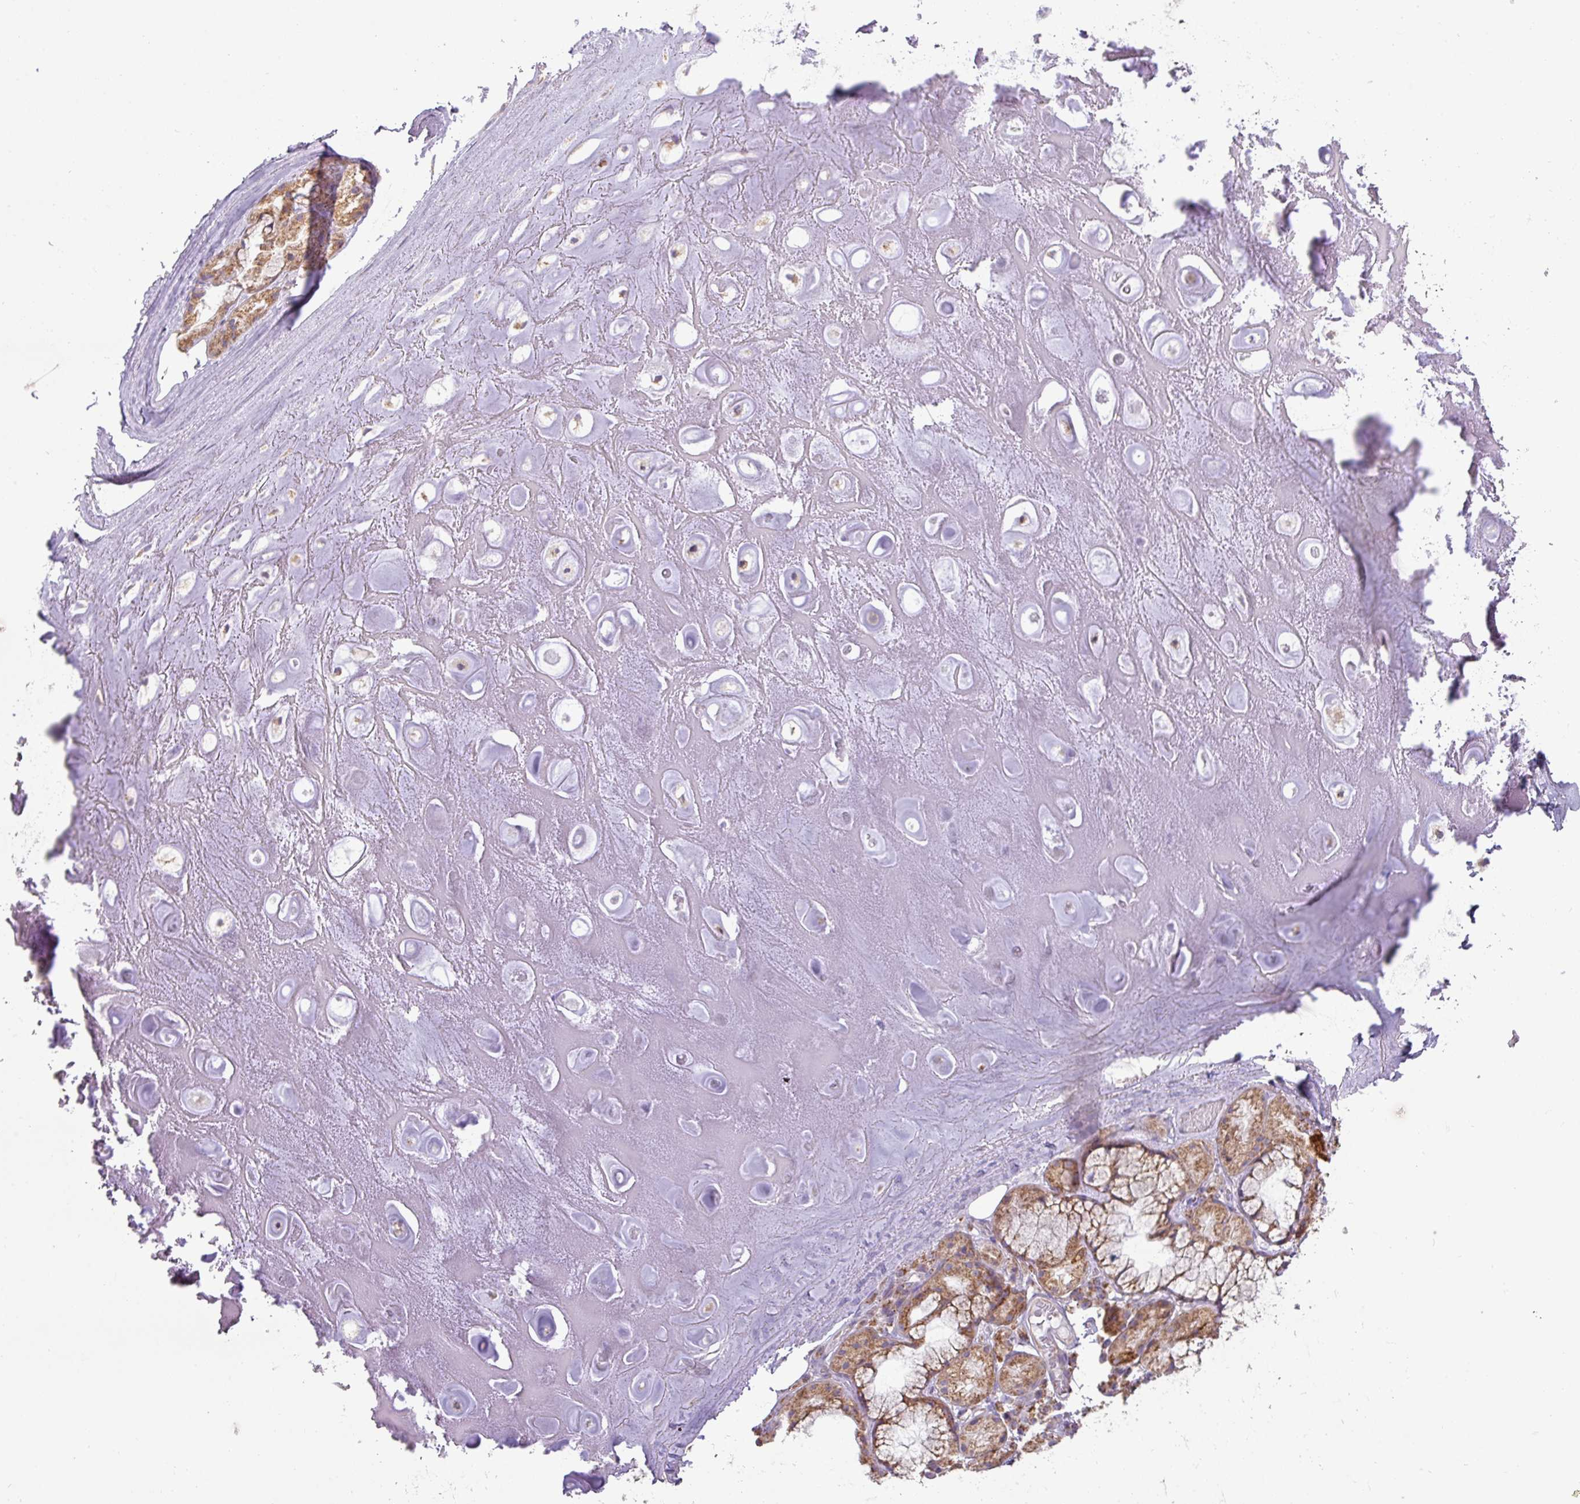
{"staining": {"intensity": "weak", "quantity": "25%-75%", "location": "cytoplasmic/membranous"}, "tissue": "soft tissue", "cell_type": "Chondrocytes", "image_type": "normal", "snomed": [{"axis": "morphology", "description": "Normal tissue, NOS"}, {"axis": "topography", "description": "Cartilage tissue"}], "caption": "Protein staining demonstrates weak cytoplasmic/membranous positivity in about 25%-75% of chondrocytes in benign soft tissue.", "gene": "ZNF211", "patient": {"sex": "male", "age": 81}}